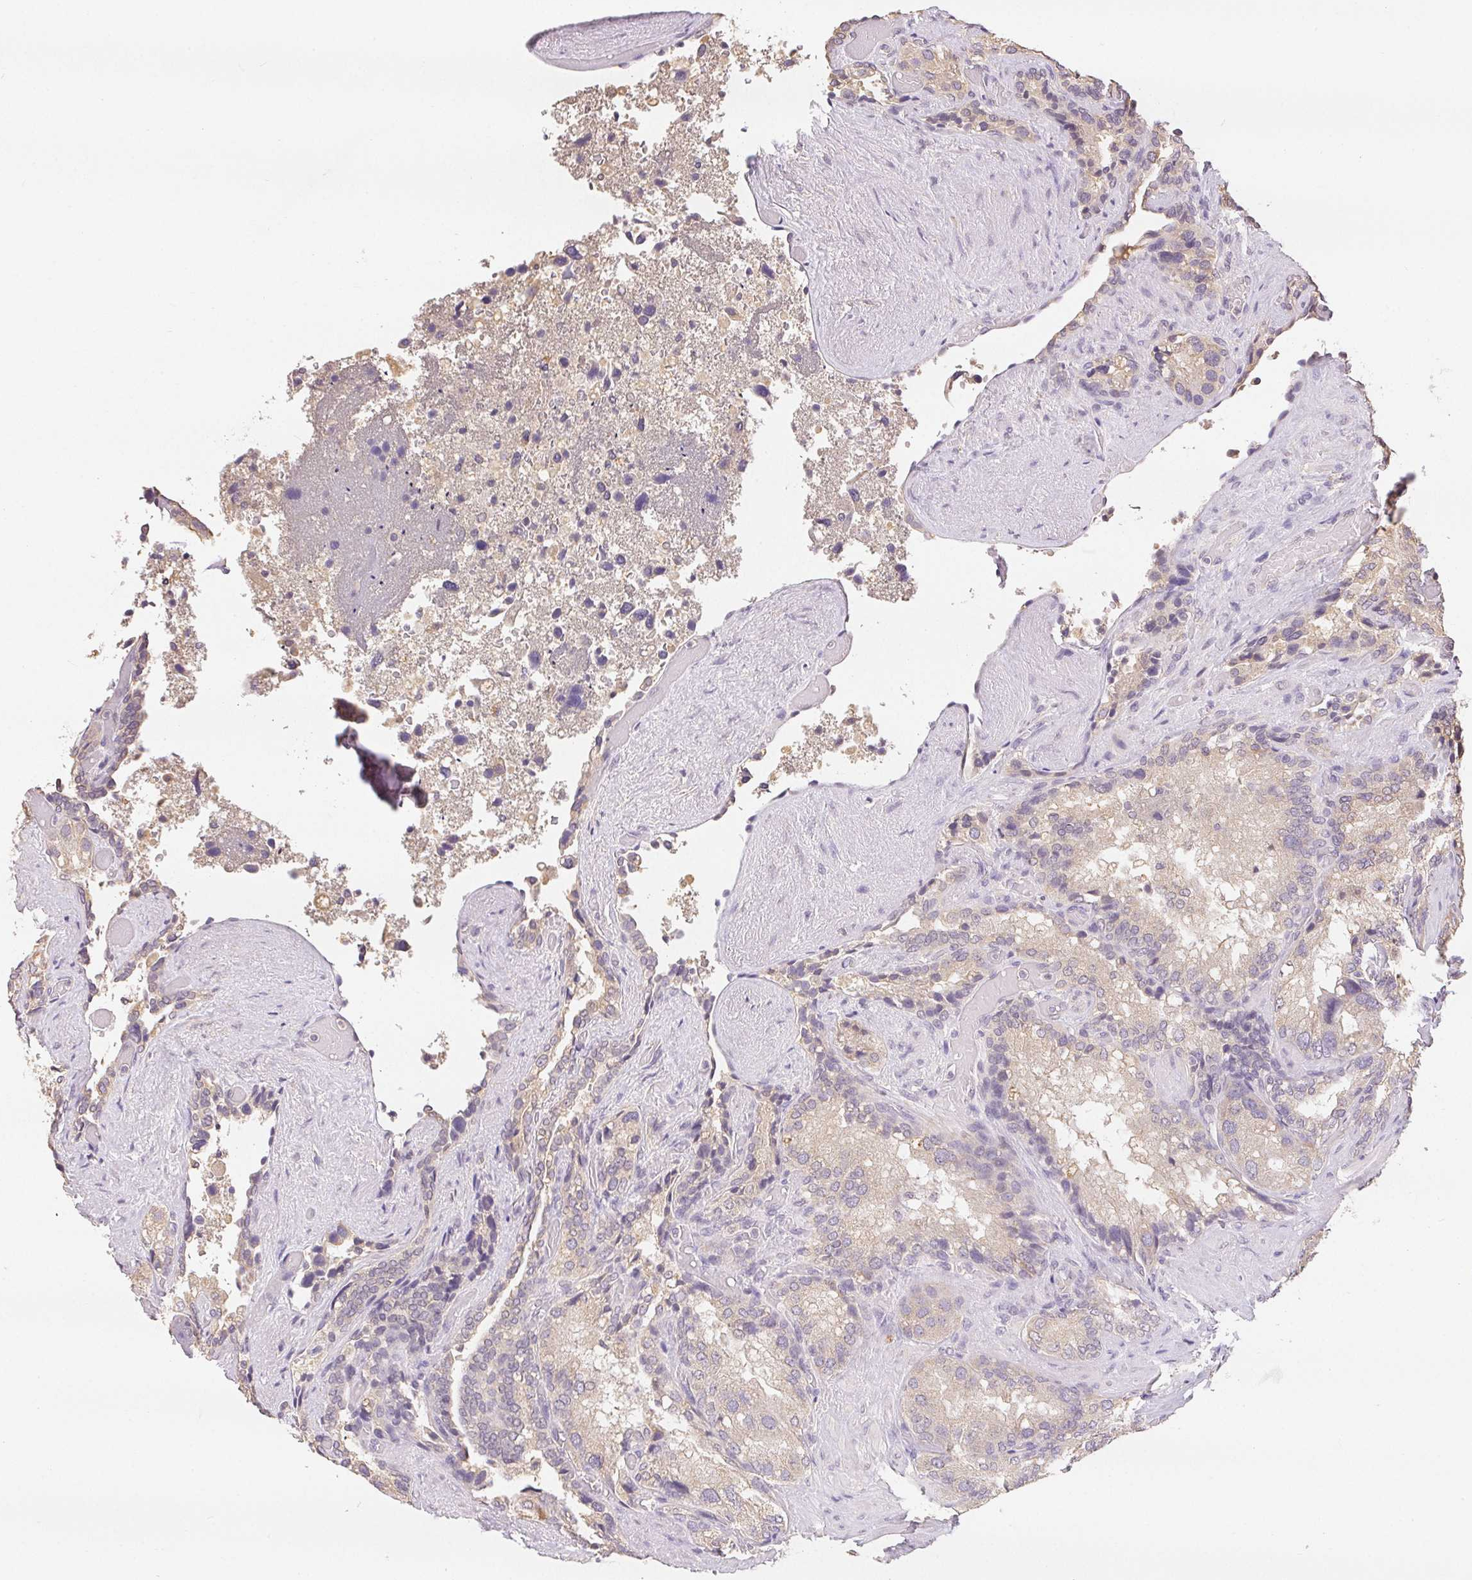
{"staining": {"intensity": "weak", "quantity": "<25%", "location": "cytoplasmic/membranous"}, "tissue": "seminal vesicle", "cell_type": "Glandular cells", "image_type": "normal", "snomed": [{"axis": "morphology", "description": "Normal tissue, NOS"}, {"axis": "topography", "description": "Seminal veicle"}], "caption": "The histopathology image displays no significant expression in glandular cells of seminal vesicle.", "gene": "SEZ6L2", "patient": {"sex": "male", "age": 60}}